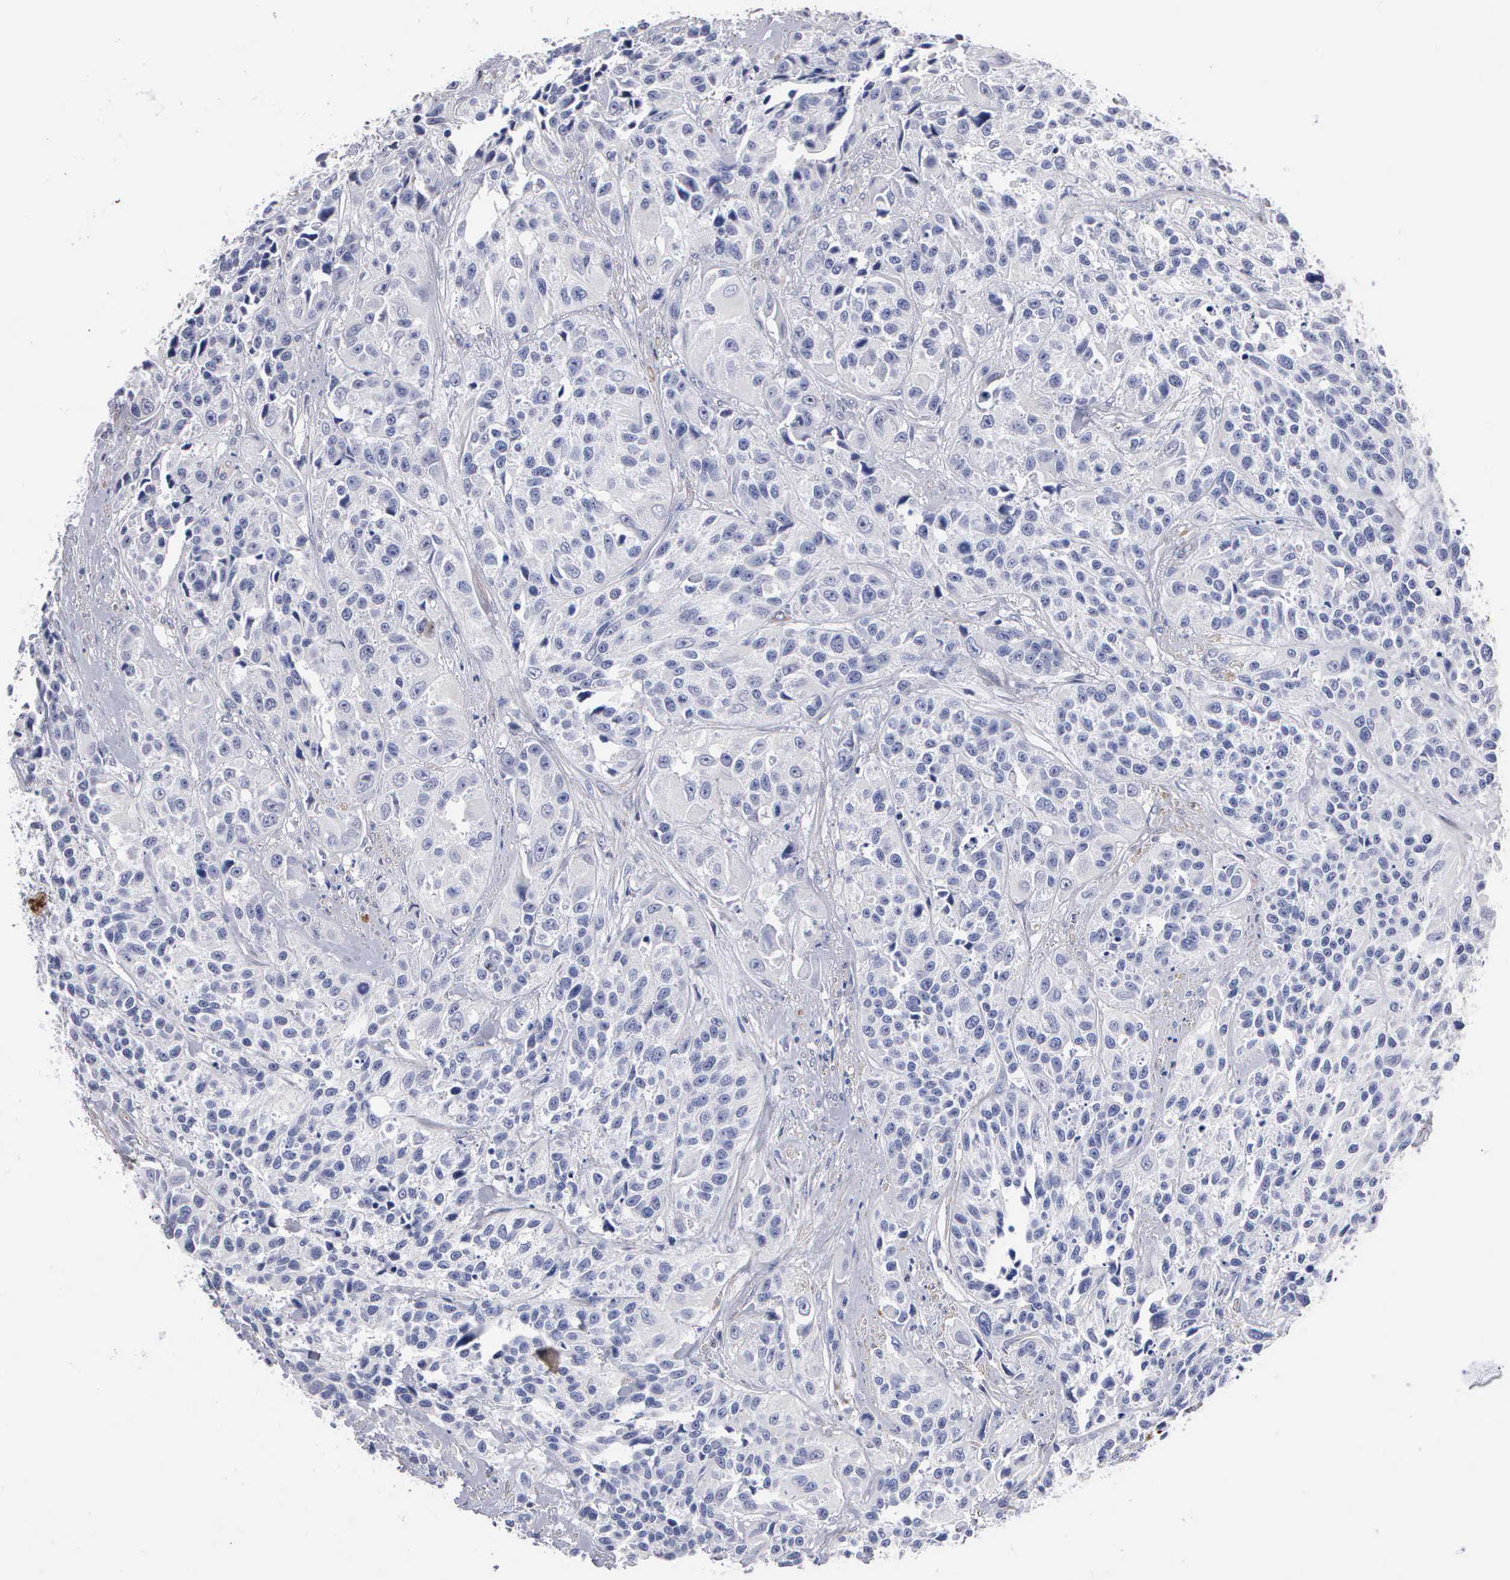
{"staining": {"intensity": "negative", "quantity": "none", "location": "none"}, "tissue": "urothelial cancer", "cell_type": "Tumor cells", "image_type": "cancer", "snomed": [{"axis": "morphology", "description": "Urothelial carcinoma, High grade"}, {"axis": "topography", "description": "Urinary bladder"}], "caption": "Immunohistochemical staining of human high-grade urothelial carcinoma displays no significant expression in tumor cells.", "gene": "ELFN2", "patient": {"sex": "female", "age": 81}}